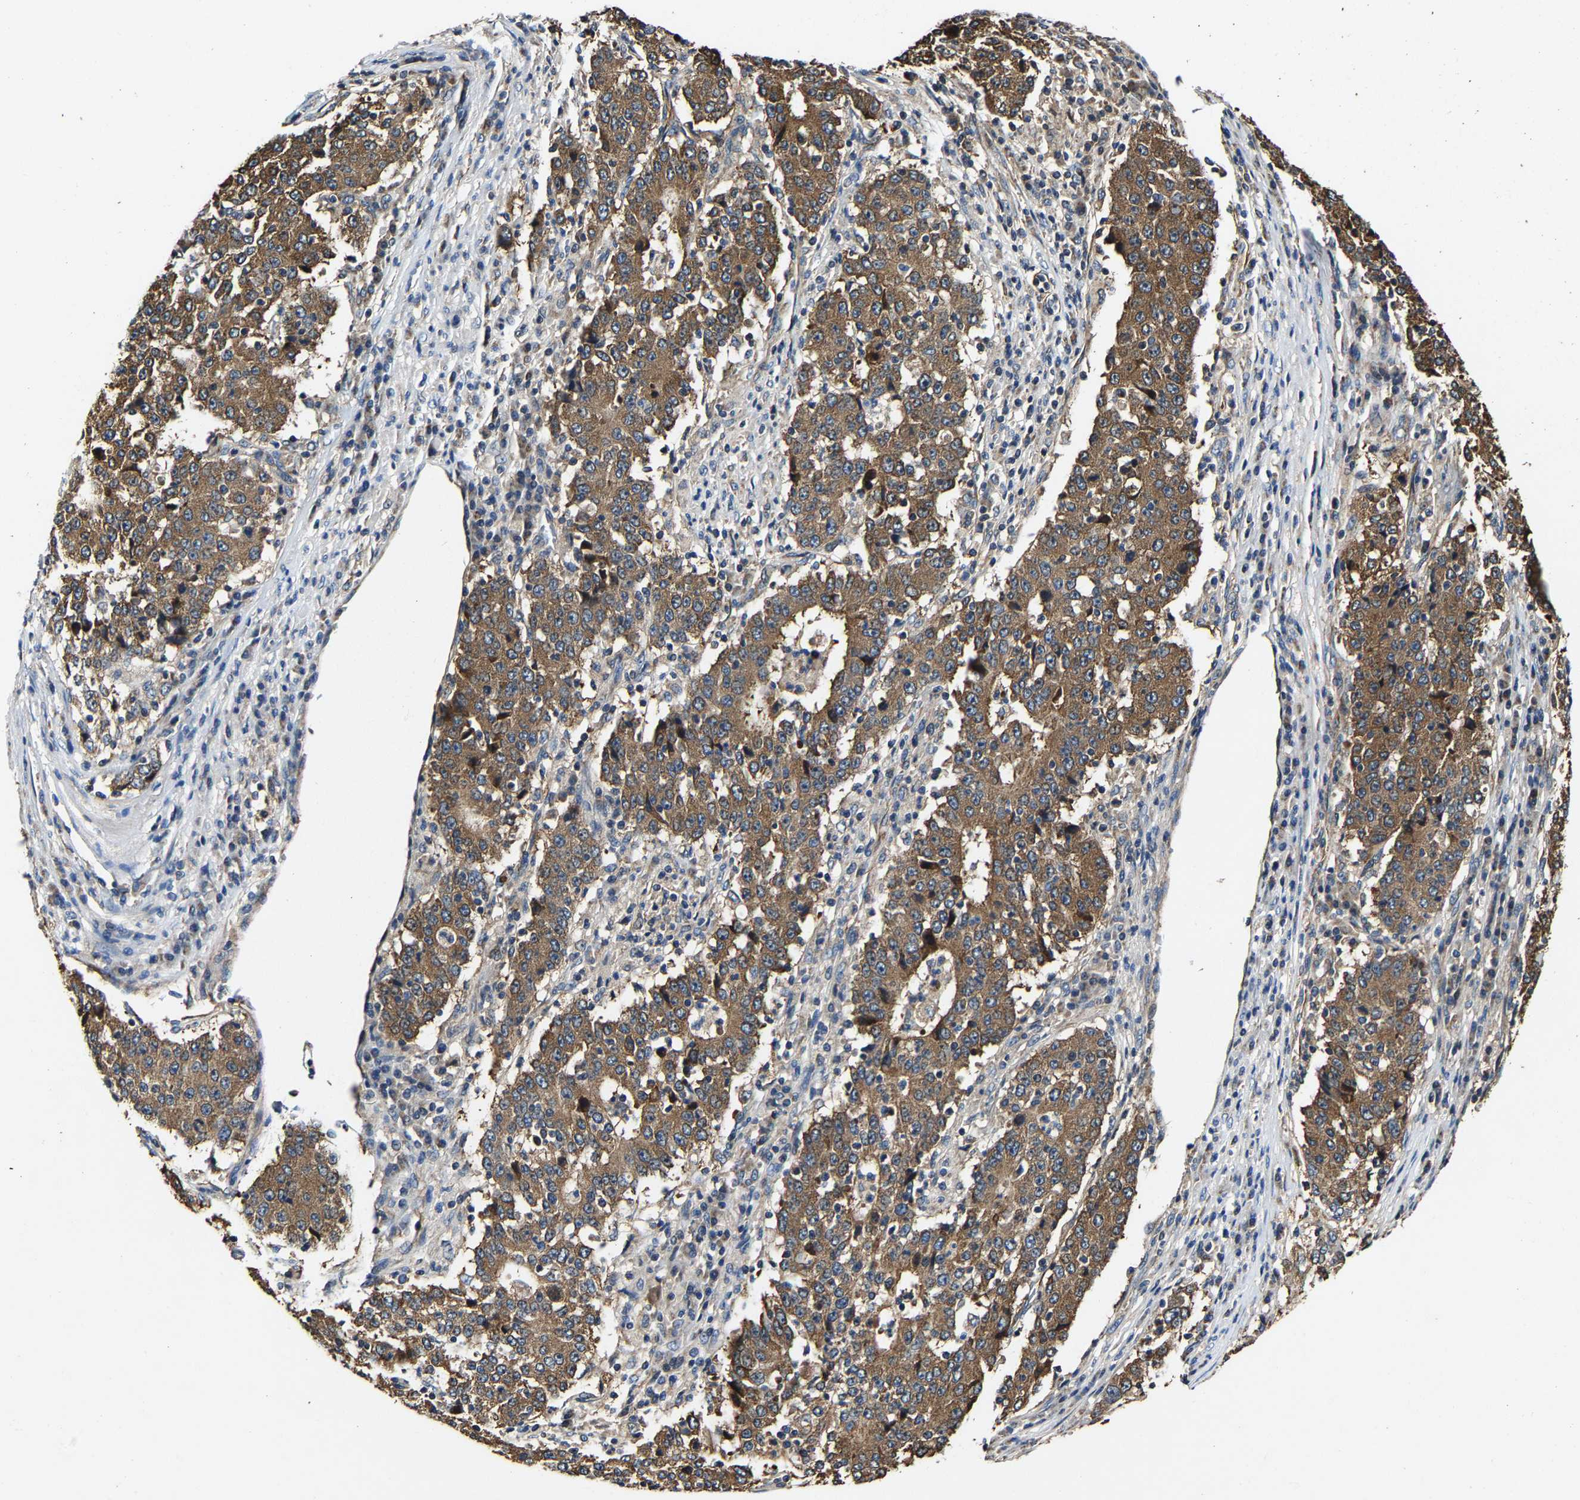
{"staining": {"intensity": "moderate", "quantity": ">75%", "location": "cytoplasmic/membranous"}, "tissue": "stomach cancer", "cell_type": "Tumor cells", "image_type": "cancer", "snomed": [{"axis": "morphology", "description": "Adenocarcinoma, NOS"}, {"axis": "topography", "description": "Stomach"}], "caption": "Immunohistochemistry (IHC) (DAB (3,3'-diaminobenzidine)) staining of adenocarcinoma (stomach) shows moderate cytoplasmic/membranous protein positivity in about >75% of tumor cells.", "gene": "GFRA3", "patient": {"sex": "male", "age": 59}}